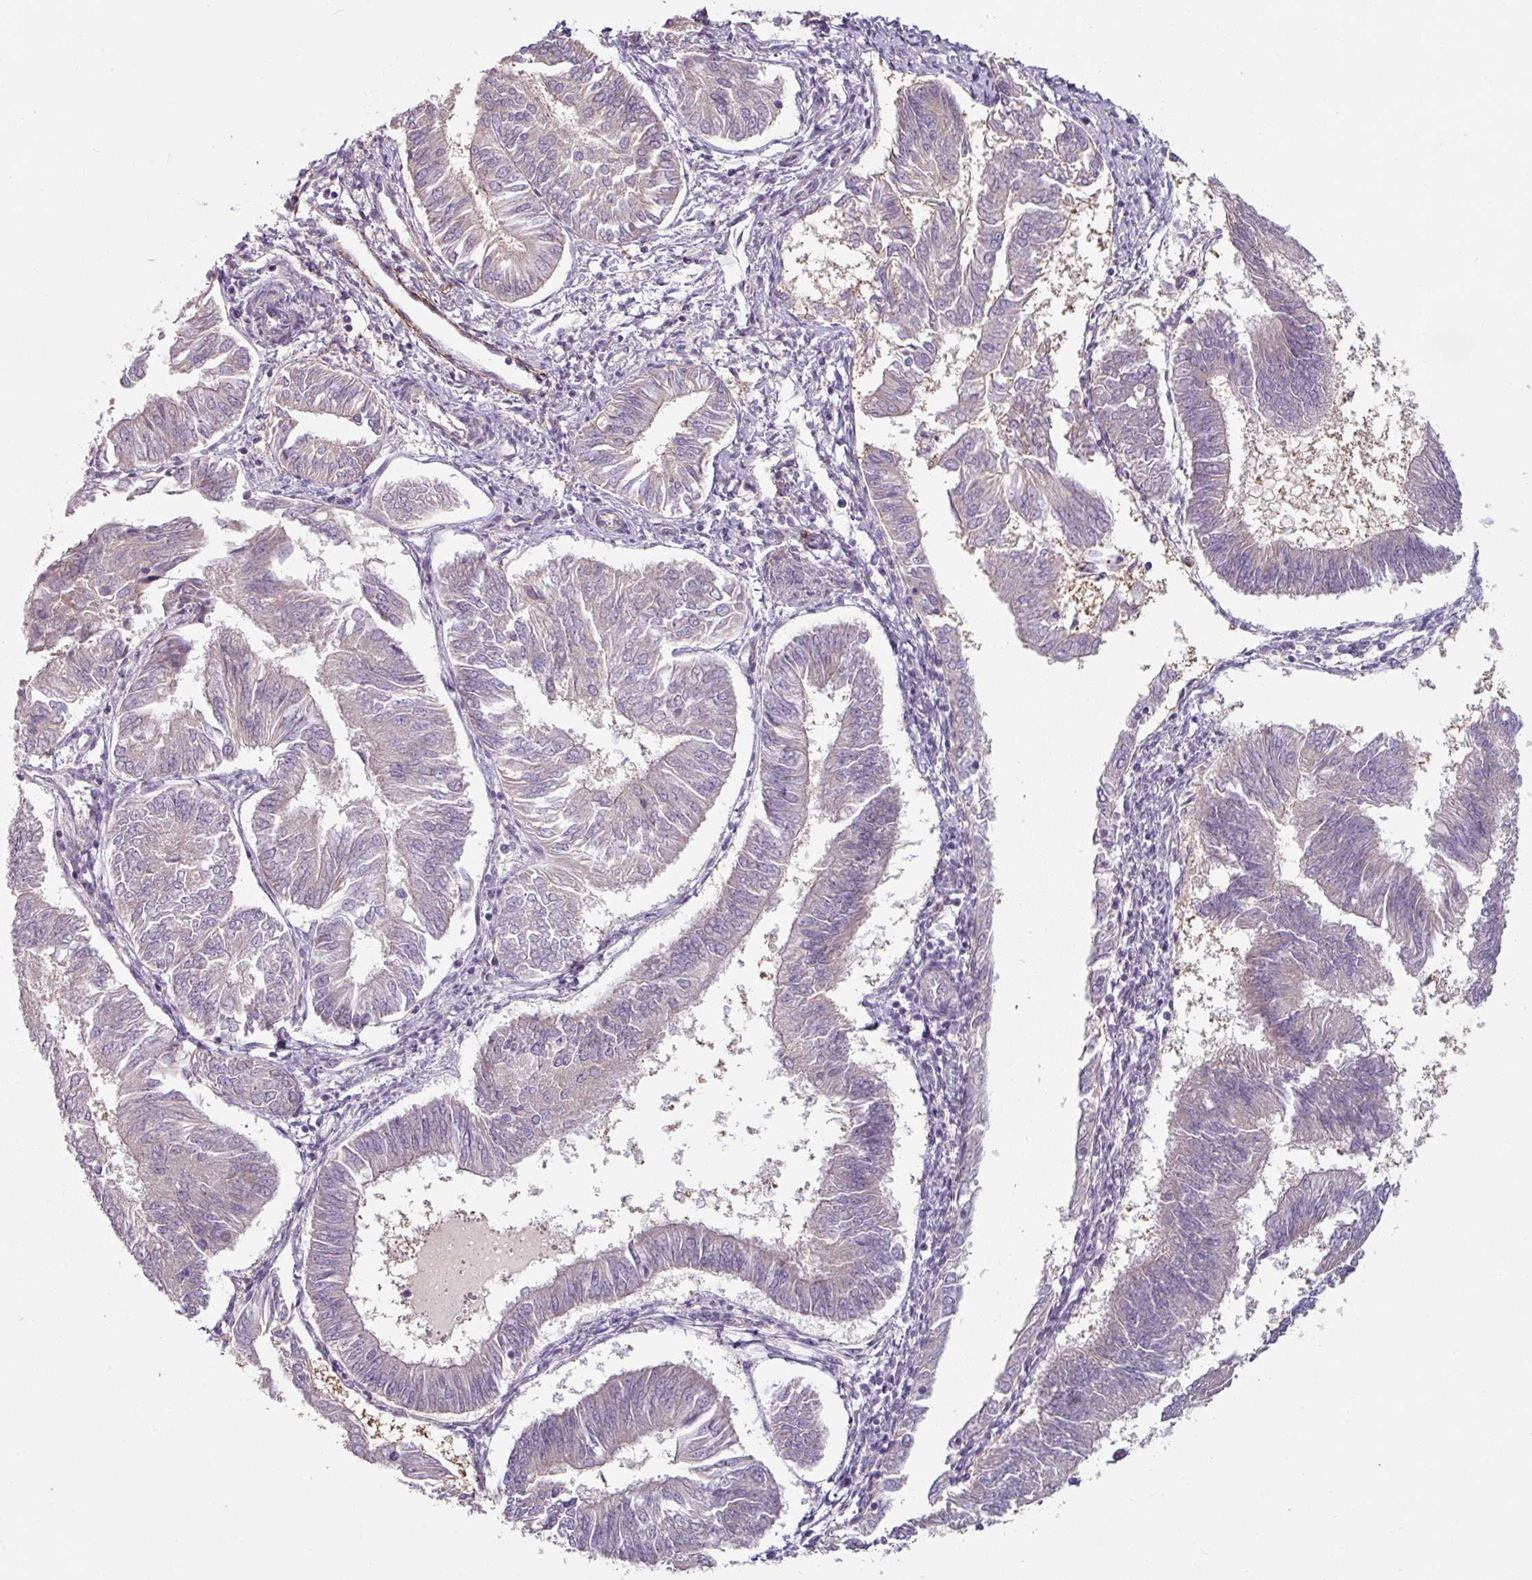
{"staining": {"intensity": "negative", "quantity": "none", "location": "none"}, "tissue": "endometrial cancer", "cell_type": "Tumor cells", "image_type": "cancer", "snomed": [{"axis": "morphology", "description": "Adenocarcinoma, NOS"}, {"axis": "topography", "description": "Endometrium"}], "caption": "An immunohistochemistry (IHC) micrograph of endometrial adenocarcinoma is shown. There is no staining in tumor cells of endometrial adenocarcinoma. Nuclei are stained in blue.", "gene": "MTMR14", "patient": {"sex": "female", "age": 58}}